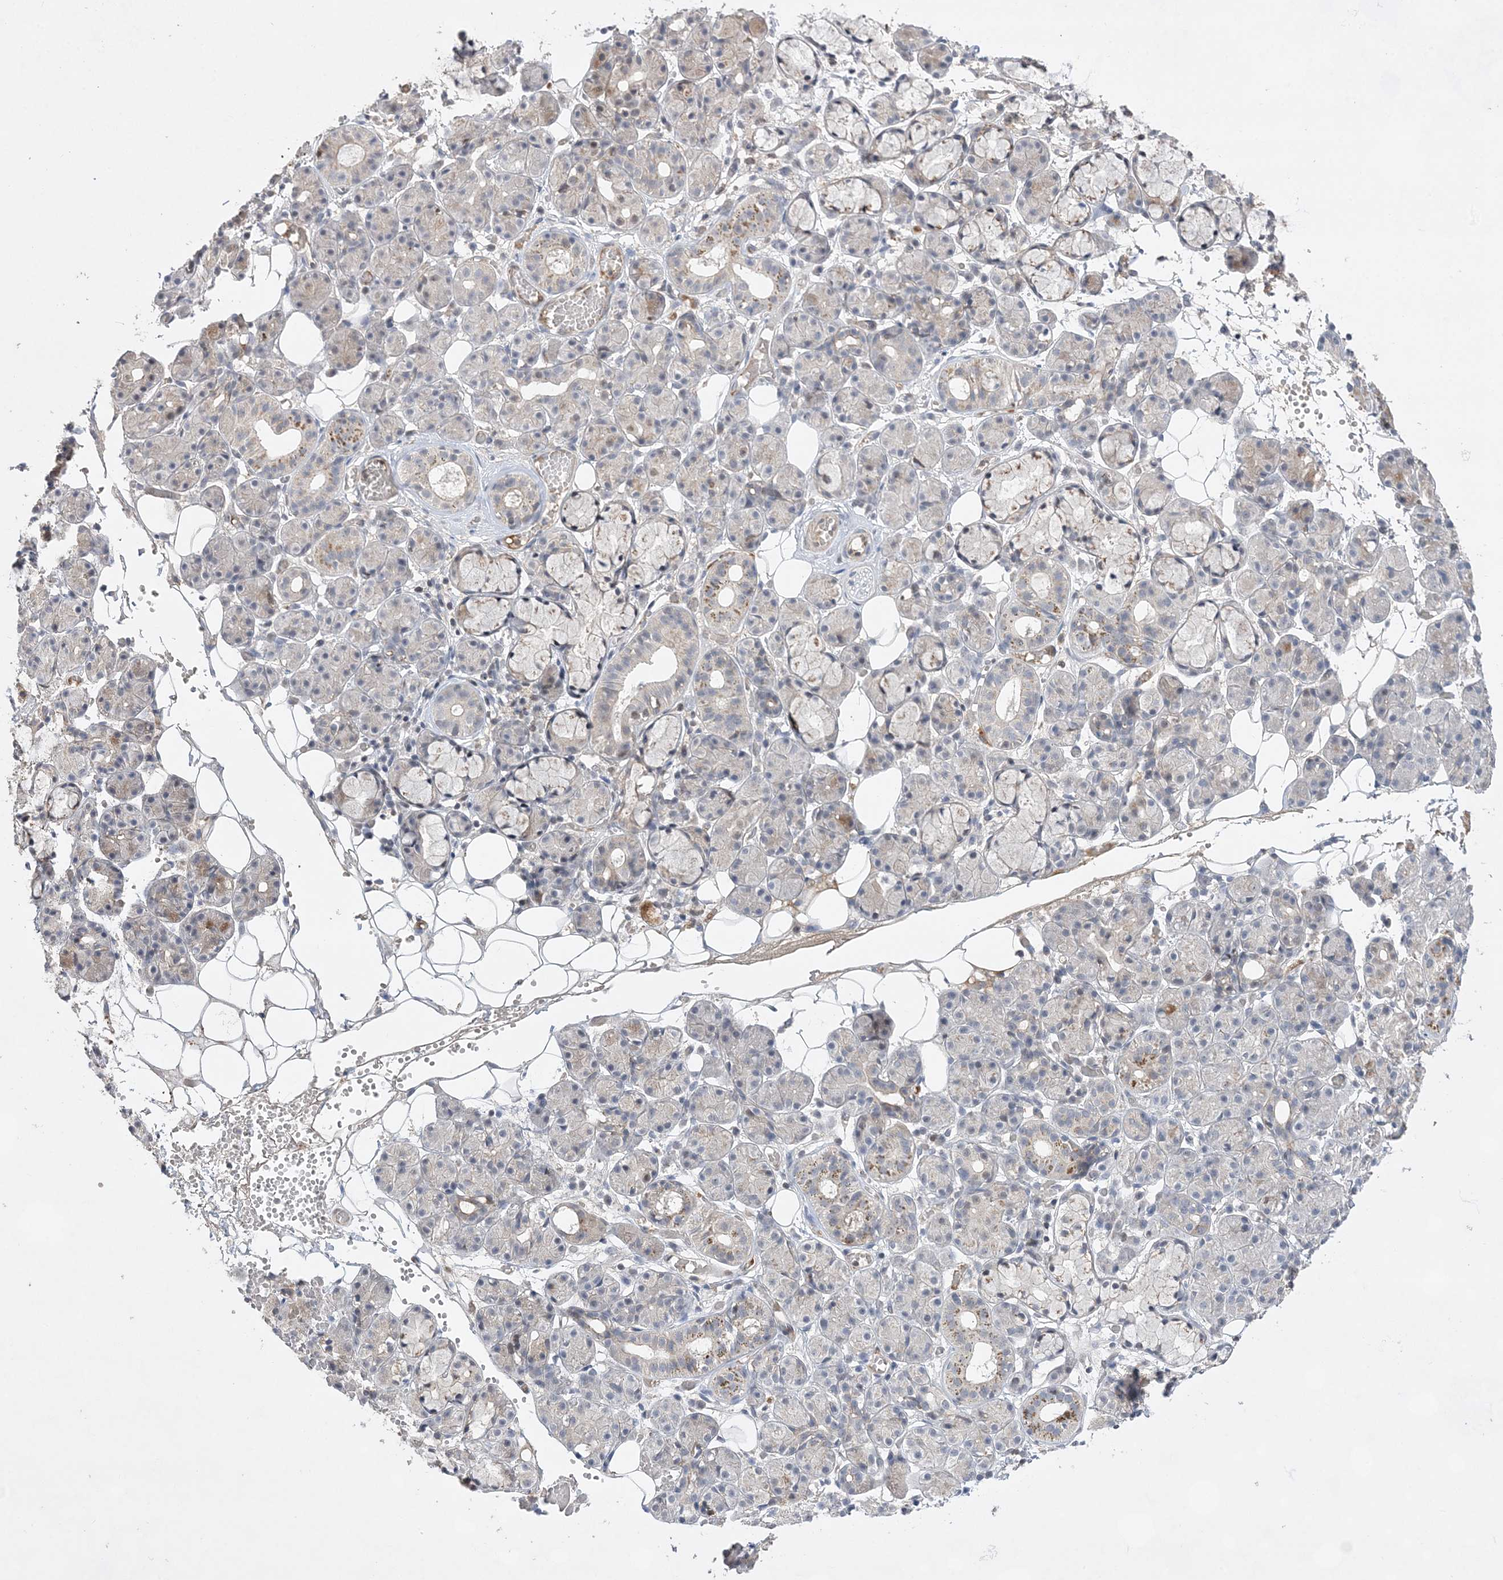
{"staining": {"intensity": "weak", "quantity": "<25%", "location": "cytoplasmic/membranous"}, "tissue": "salivary gland", "cell_type": "Glandular cells", "image_type": "normal", "snomed": [{"axis": "morphology", "description": "Normal tissue, NOS"}, {"axis": "topography", "description": "Salivary gland"}], "caption": "Immunohistochemical staining of unremarkable human salivary gland reveals no significant expression in glandular cells.", "gene": "TMEM132B", "patient": {"sex": "male", "age": 63}}